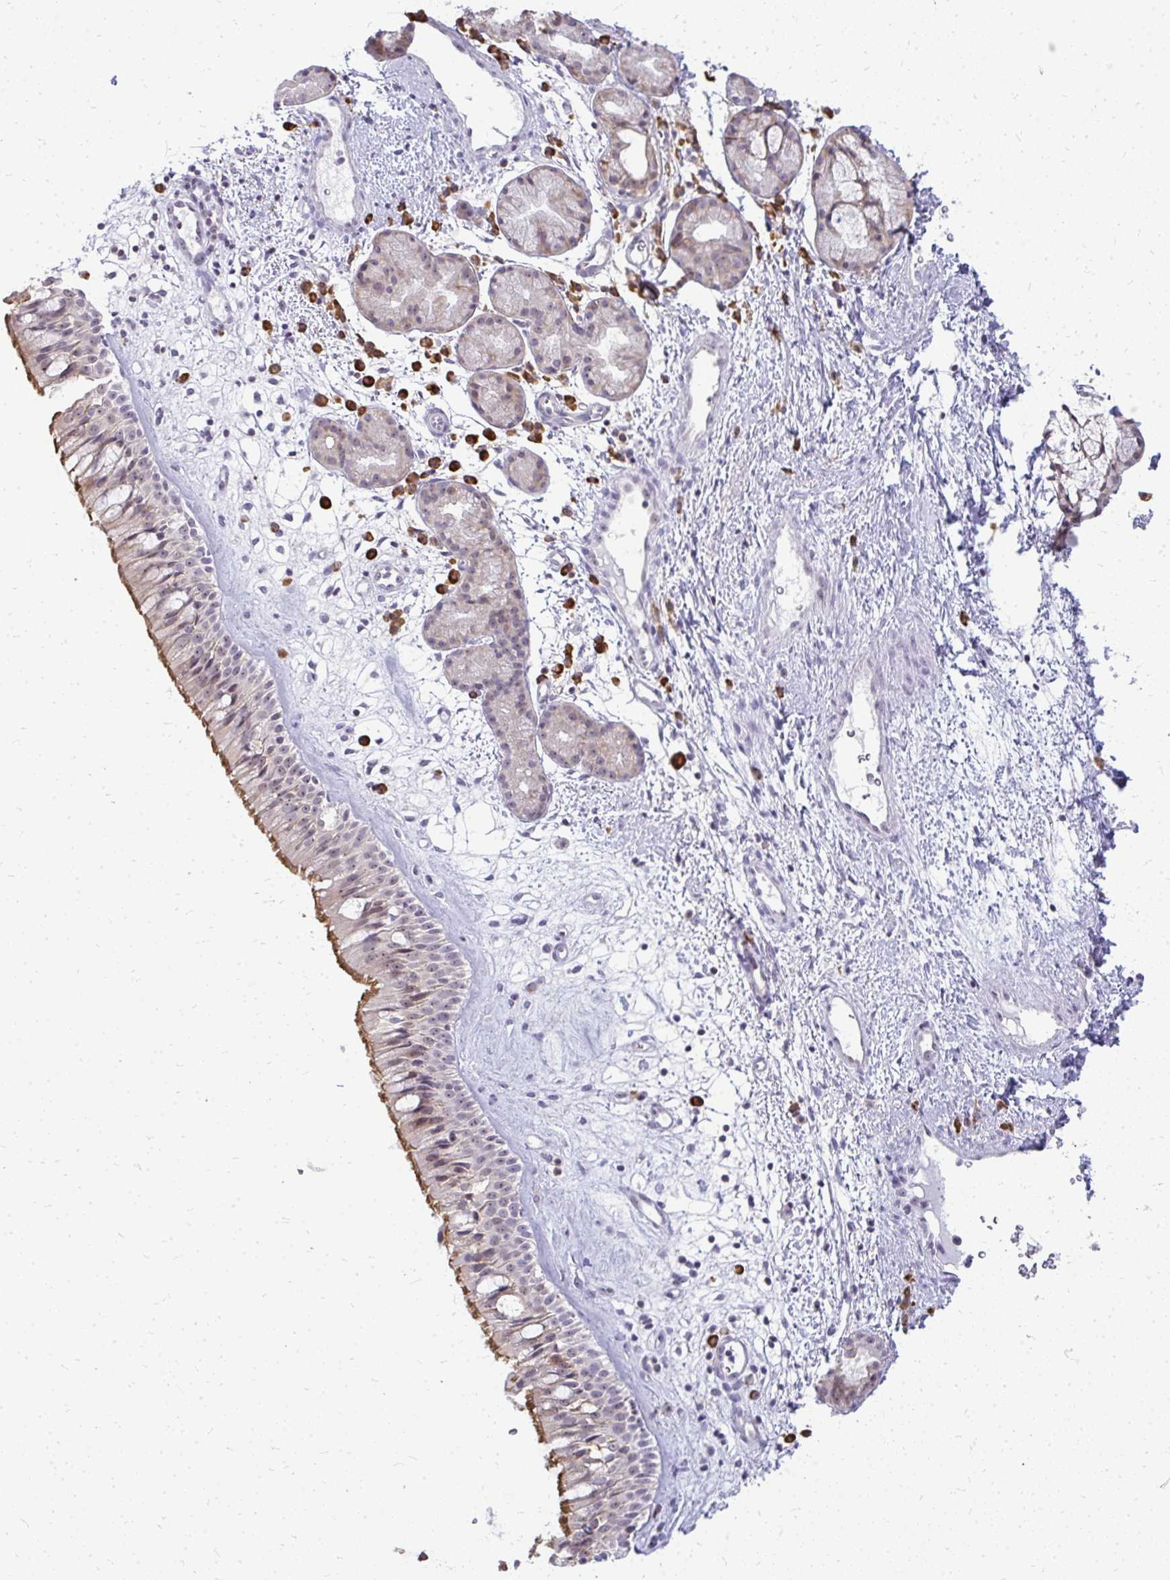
{"staining": {"intensity": "moderate", "quantity": "25%-75%", "location": "cytoplasmic/membranous"}, "tissue": "nasopharynx", "cell_type": "Respiratory epithelial cells", "image_type": "normal", "snomed": [{"axis": "morphology", "description": "Normal tissue, NOS"}, {"axis": "topography", "description": "Nasopharynx"}], "caption": "The immunohistochemical stain labels moderate cytoplasmic/membranous staining in respiratory epithelial cells of unremarkable nasopharynx. (brown staining indicates protein expression, while blue staining denotes nuclei).", "gene": "FAM9A", "patient": {"sex": "male", "age": 65}}